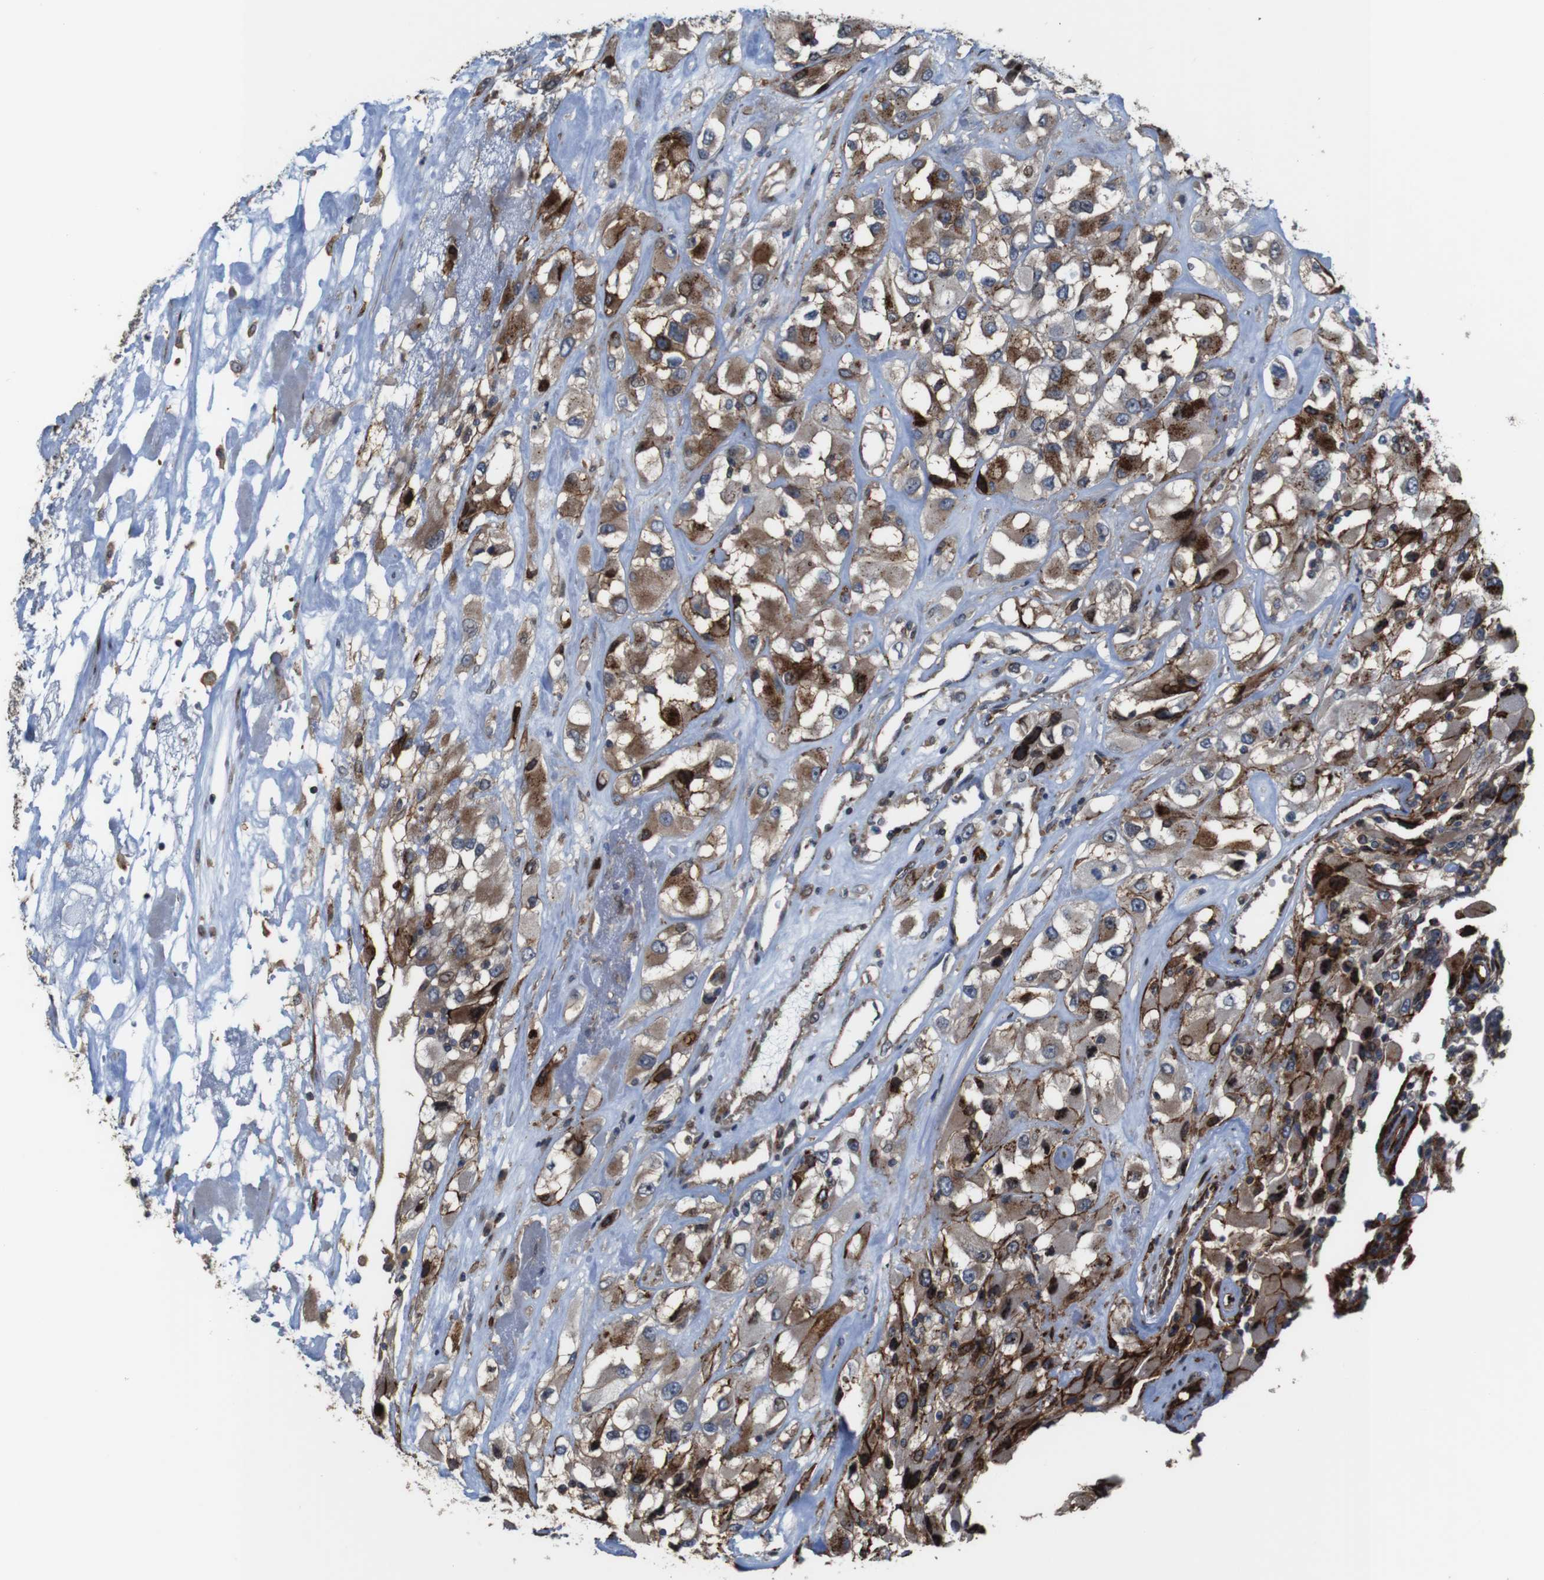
{"staining": {"intensity": "moderate", "quantity": ">75%", "location": "cytoplasmic/membranous"}, "tissue": "renal cancer", "cell_type": "Tumor cells", "image_type": "cancer", "snomed": [{"axis": "morphology", "description": "Adenocarcinoma, NOS"}, {"axis": "topography", "description": "Kidney"}], "caption": "An immunohistochemistry micrograph of tumor tissue is shown. Protein staining in brown highlights moderate cytoplasmic/membranous positivity in adenocarcinoma (renal) within tumor cells.", "gene": "PCOLCE2", "patient": {"sex": "female", "age": 52}}